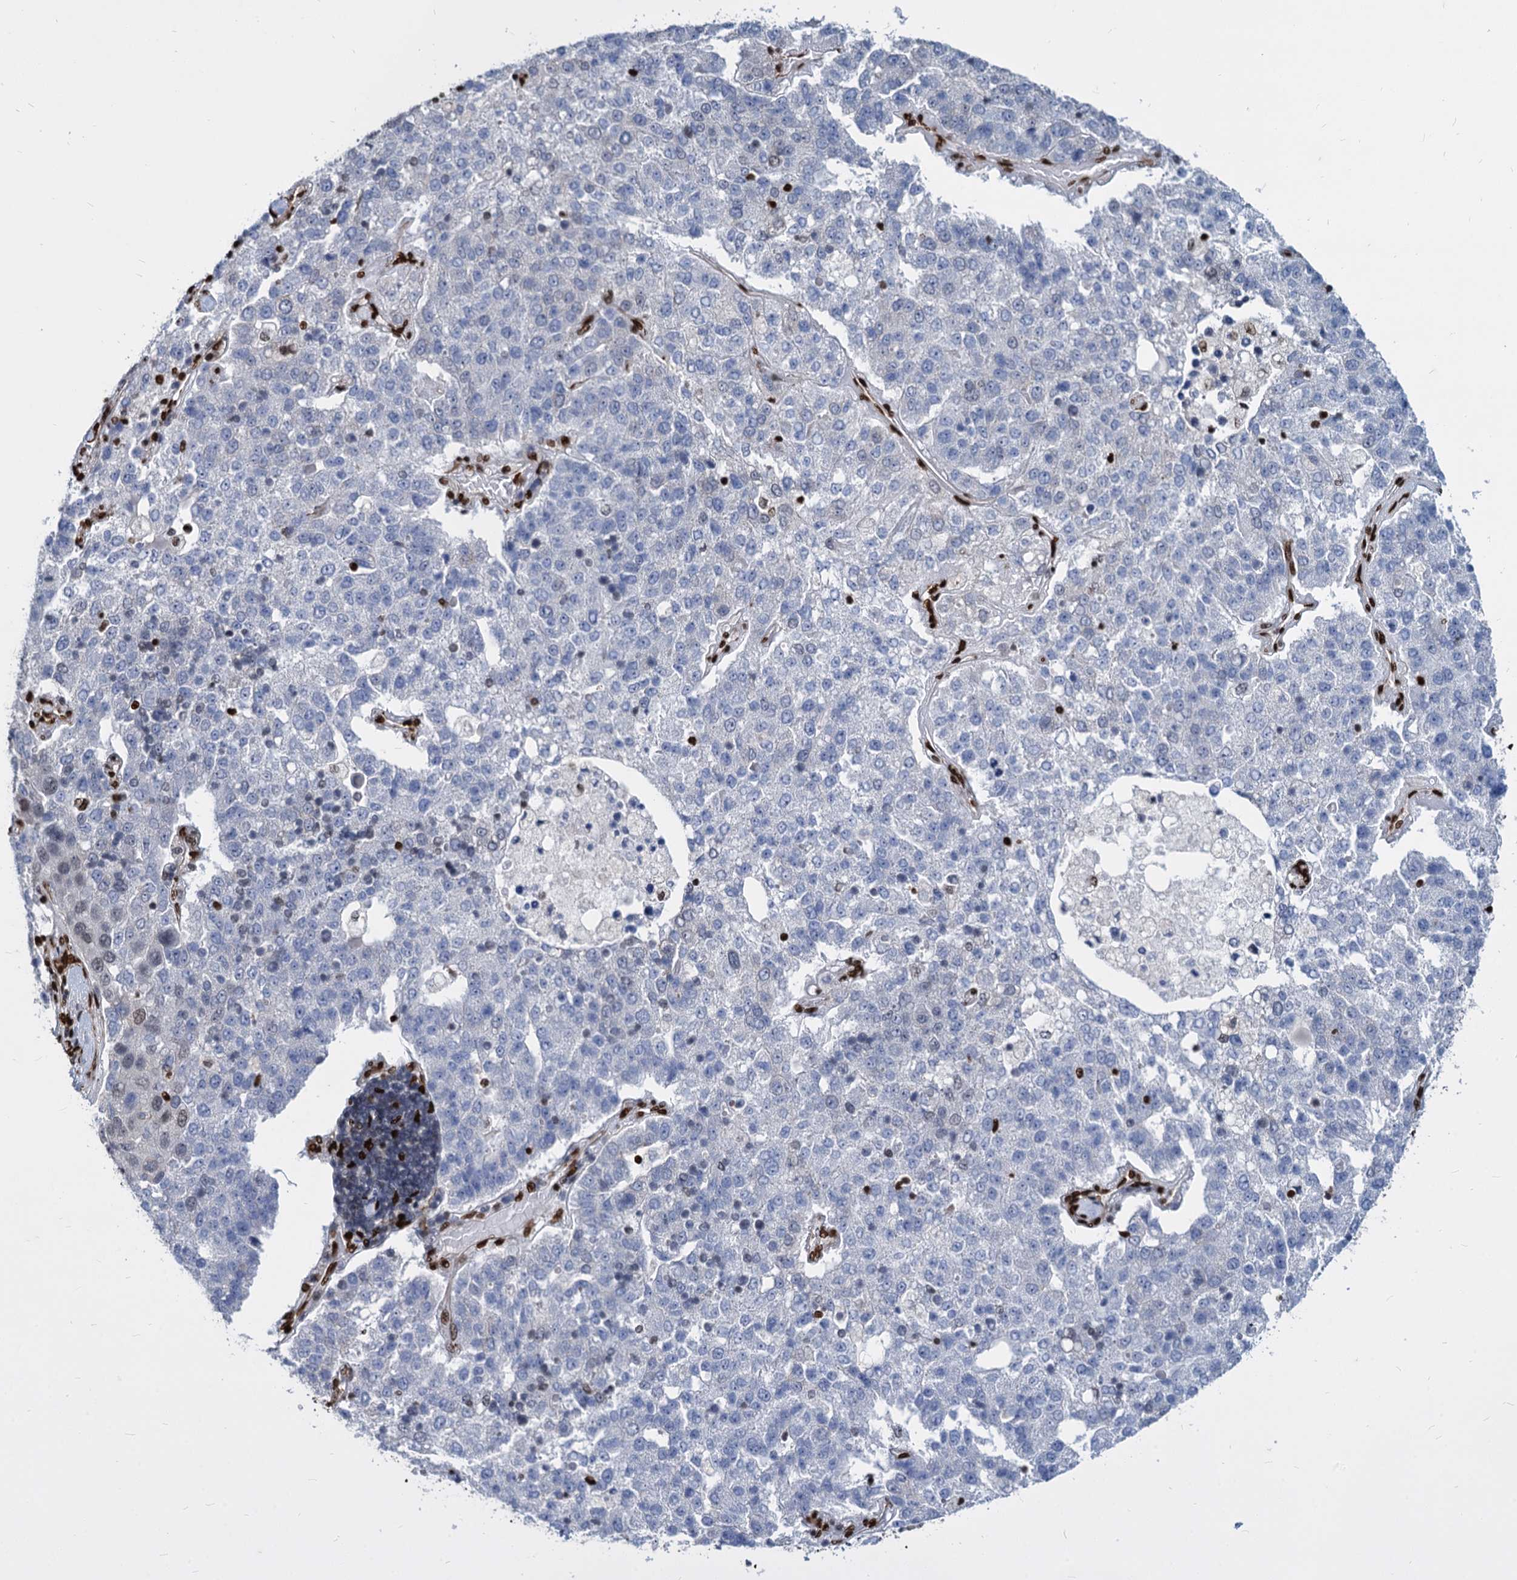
{"staining": {"intensity": "weak", "quantity": "<25%", "location": "nuclear"}, "tissue": "pancreatic cancer", "cell_type": "Tumor cells", "image_type": "cancer", "snomed": [{"axis": "morphology", "description": "Adenocarcinoma, NOS"}, {"axis": "topography", "description": "Pancreas"}], "caption": "The micrograph demonstrates no staining of tumor cells in pancreatic cancer (adenocarcinoma).", "gene": "MECP2", "patient": {"sex": "female", "age": 61}}